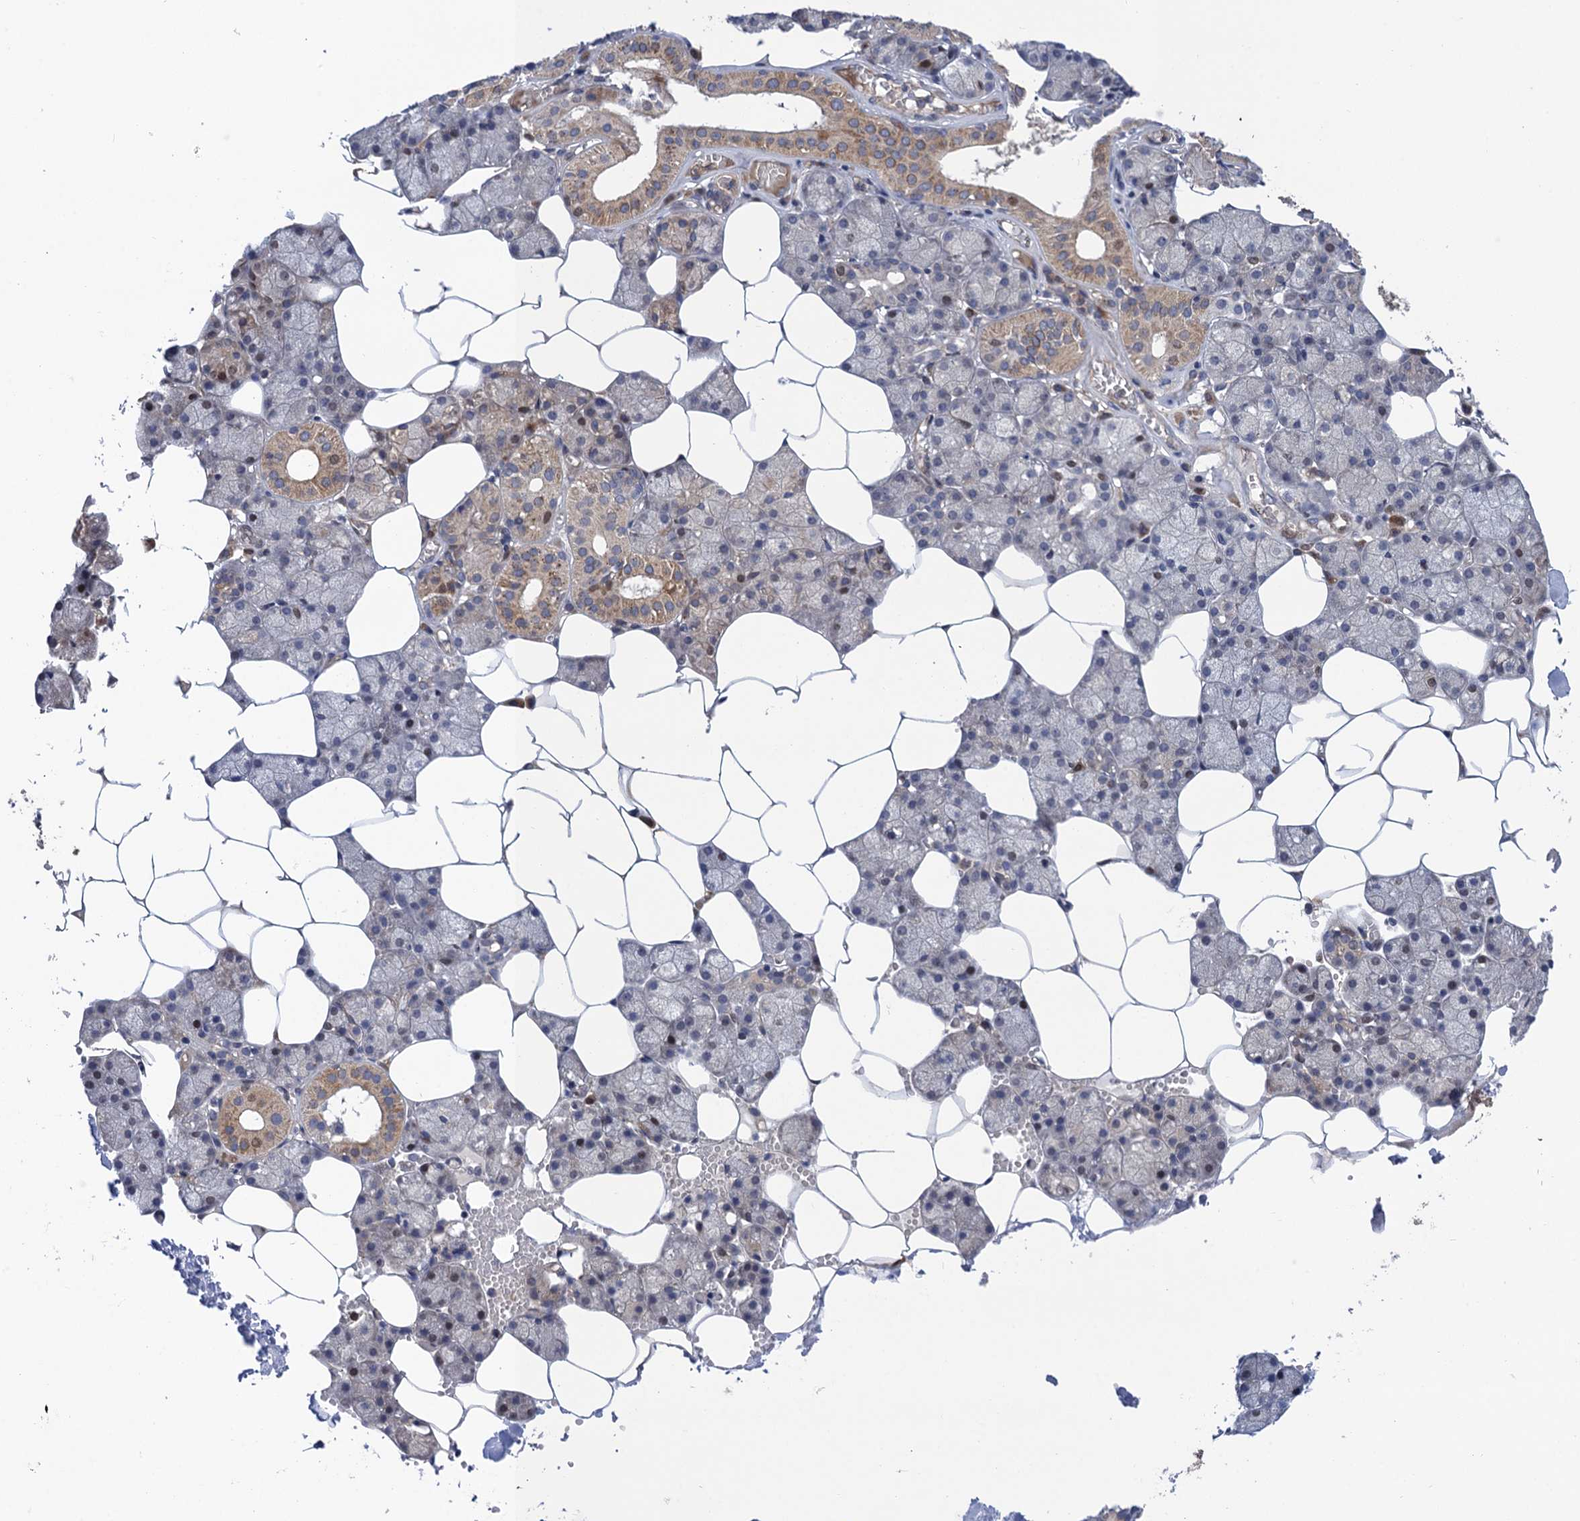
{"staining": {"intensity": "moderate", "quantity": "<25%", "location": "cytoplasmic/membranous"}, "tissue": "salivary gland", "cell_type": "Glandular cells", "image_type": "normal", "snomed": [{"axis": "morphology", "description": "Normal tissue, NOS"}, {"axis": "topography", "description": "Salivary gland"}], "caption": "This image demonstrates benign salivary gland stained with immunohistochemistry to label a protein in brown. The cytoplasmic/membranous of glandular cells show moderate positivity for the protein. Nuclei are counter-stained blue.", "gene": "NEK8", "patient": {"sex": "male", "age": 62}}